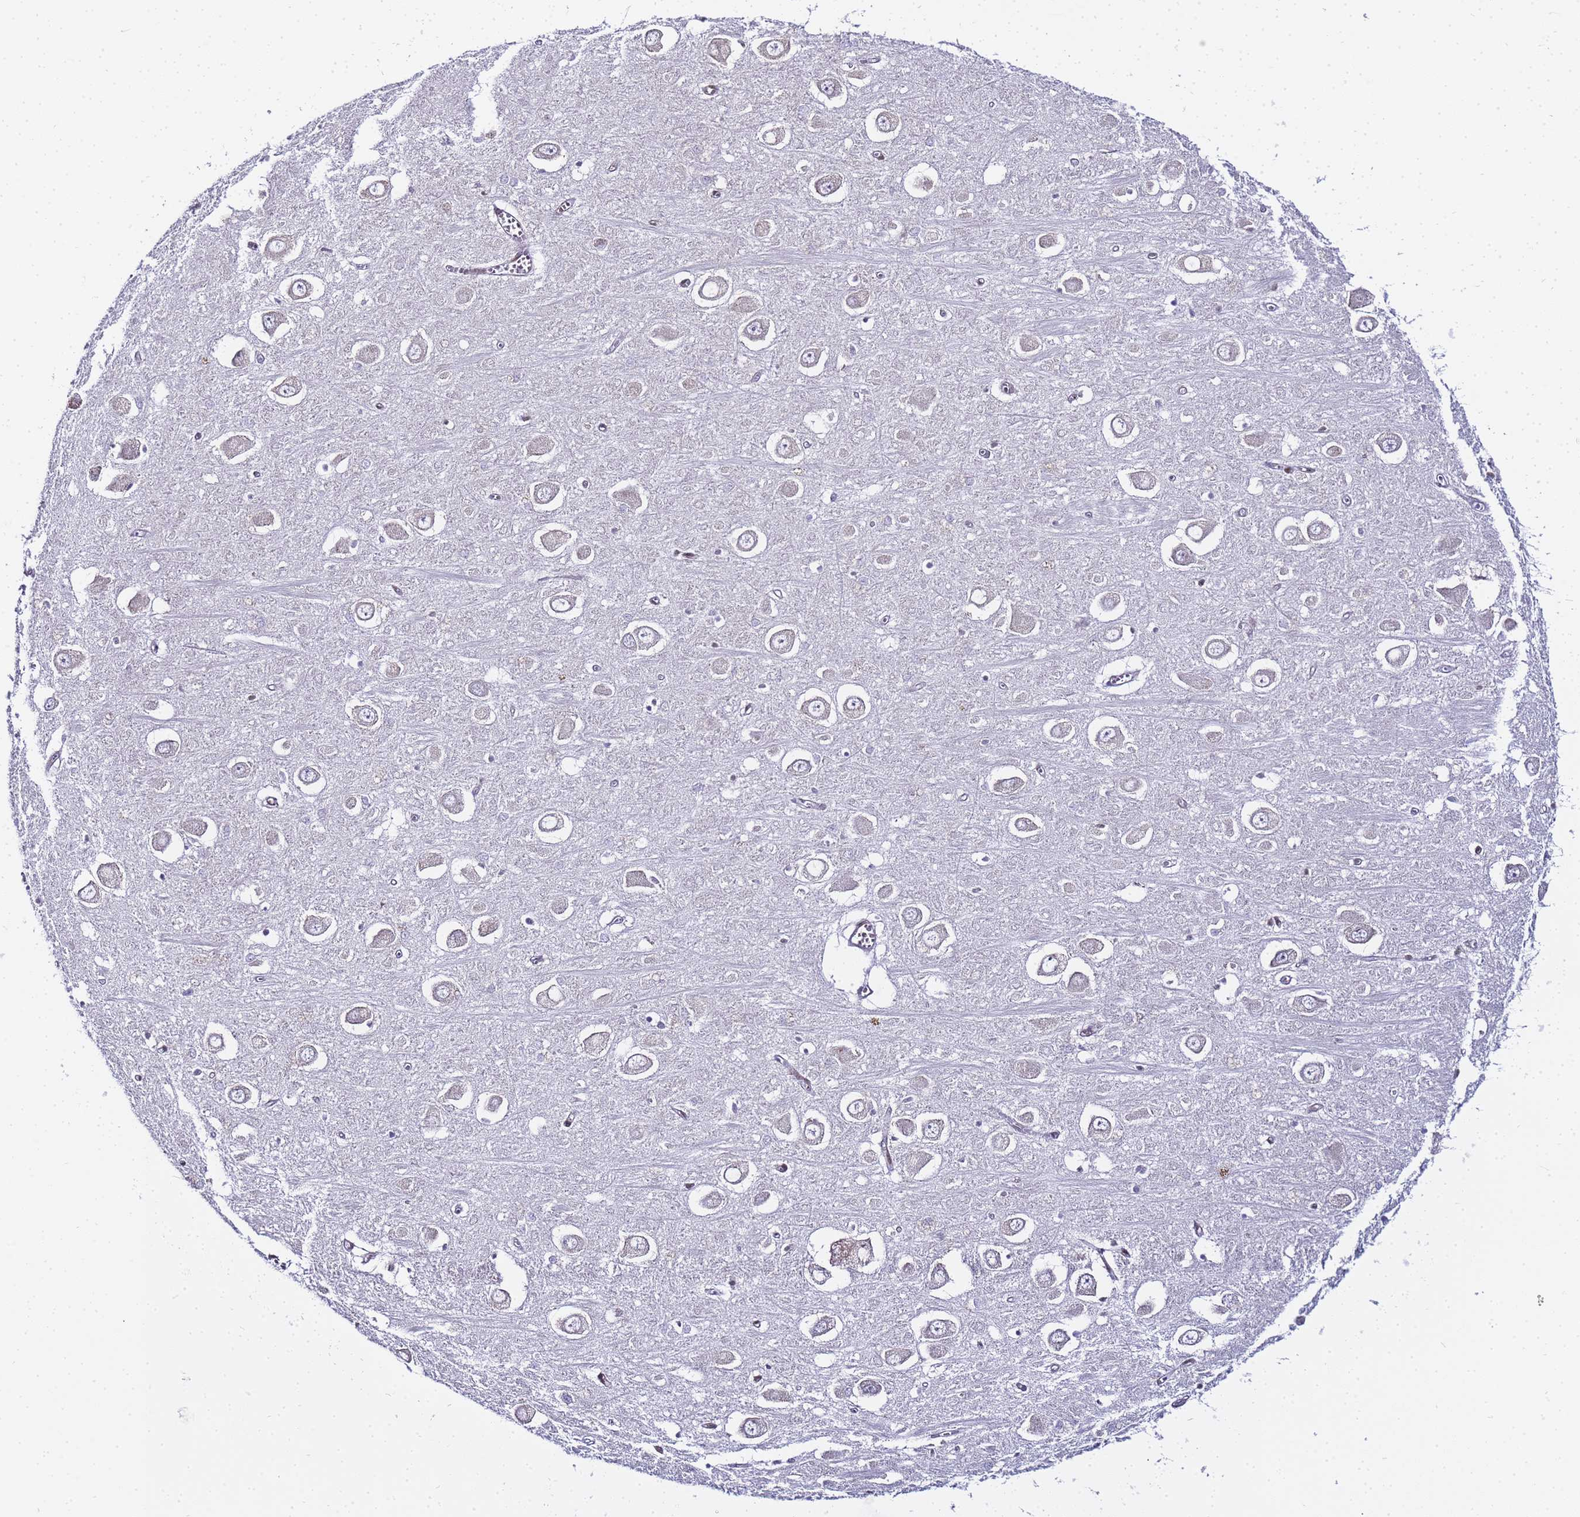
{"staining": {"intensity": "moderate", "quantity": "<25%", "location": "nuclear"}, "tissue": "hippocampus", "cell_type": "Glial cells", "image_type": "normal", "snomed": [{"axis": "morphology", "description": "Normal tissue, NOS"}, {"axis": "topography", "description": "Hippocampus"}], "caption": "Protein expression analysis of benign hippocampus exhibits moderate nuclear staining in approximately <25% of glial cells. Nuclei are stained in blue.", "gene": "RBM12", "patient": {"sex": "male", "age": 70}}